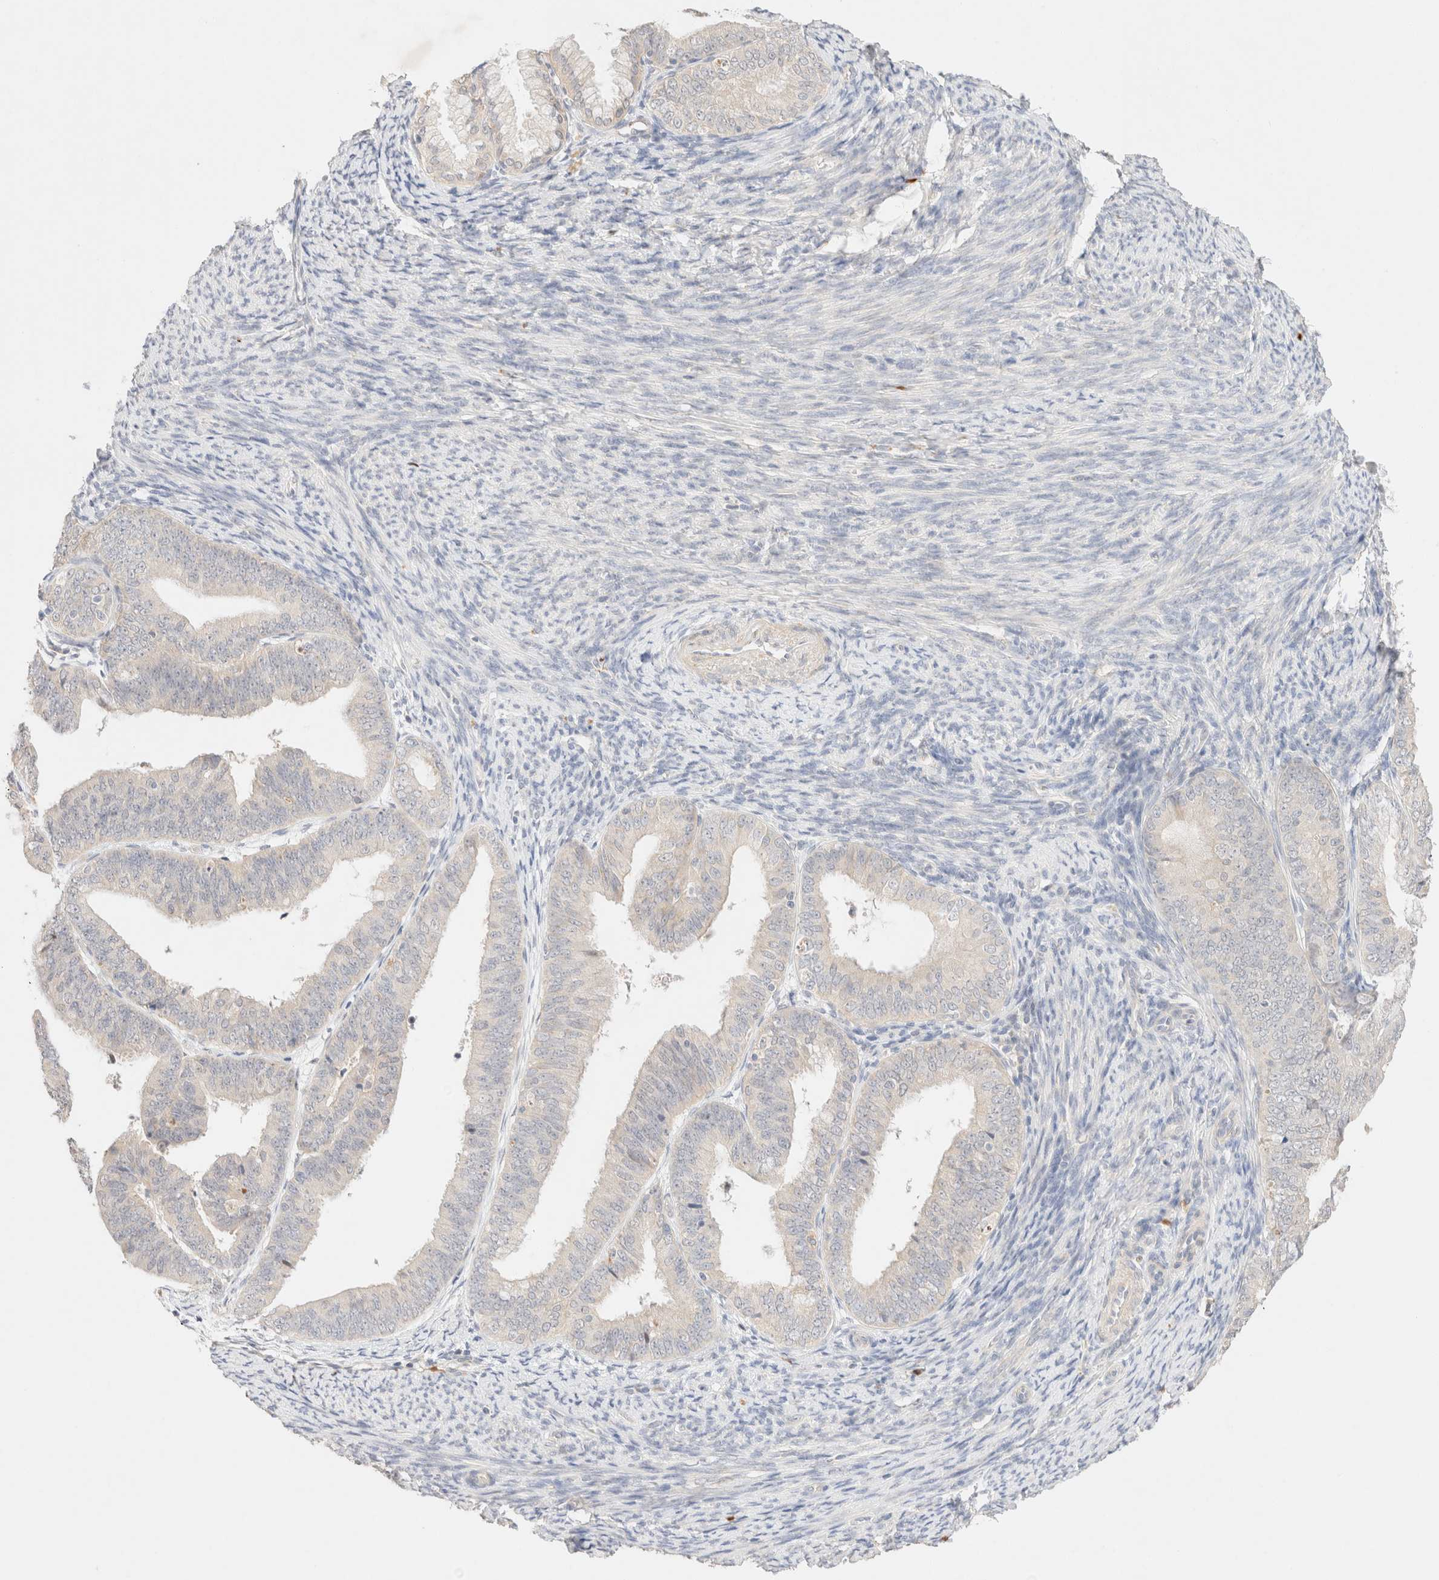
{"staining": {"intensity": "negative", "quantity": "none", "location": "none"}, "tissue": "endometrial cancer", "cell_type": "Tumor cells", "image_type": "cancer", "snomed": [{"axis": "morphology", "description": "Adenocarcinoma, NOS"}, {"axis": "topography", "description": "Endometrium"}], "caption": "High power microscopy histopathology image of an IHC photomicrograph of endometrial adenocarcinoma, revealing no significant expression in tumor cells.", "gene": "SNTB1", "patient": {"sex": "female", "age": 63}}